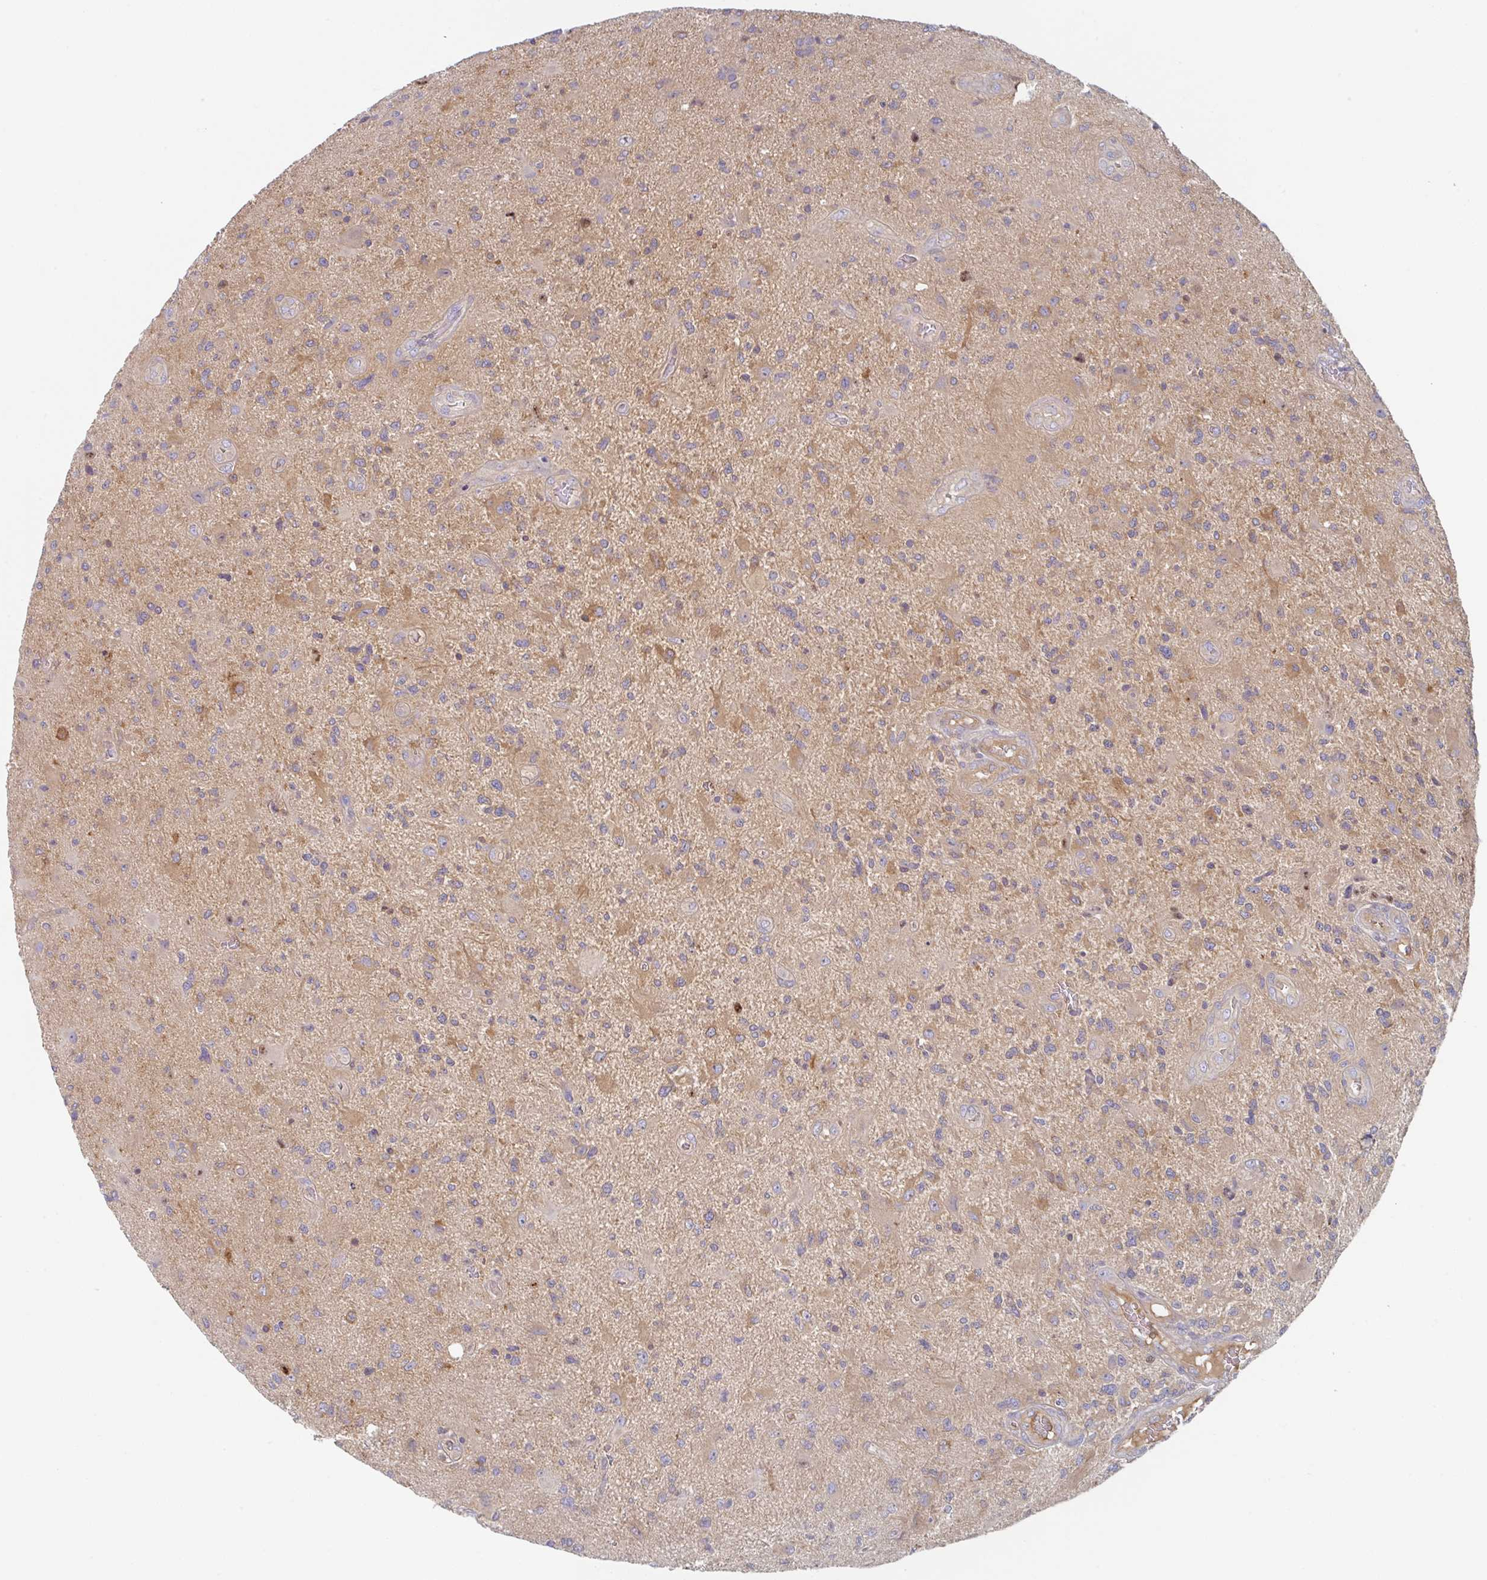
{"staining": {"intensity": "moderate", "quantity": "<25%", "location": "cytoplasmic/membranous"}, "tissue": "glioma", "cell_type": "Tumor cells", "image_type": "cancer", "snomed": [{"axis": "morphology", "description": "Glioma, malignant, High grade"}, {"axis": "topography", "description": "Brain"}], "caption": "Human glioma stained for a protein (brown) shows moderate cytoplasmic/membranous positive positivity in about <25% of tumor cells.", "gene": "AMPD2", "patient": {"sex": "male", "age": 67}}